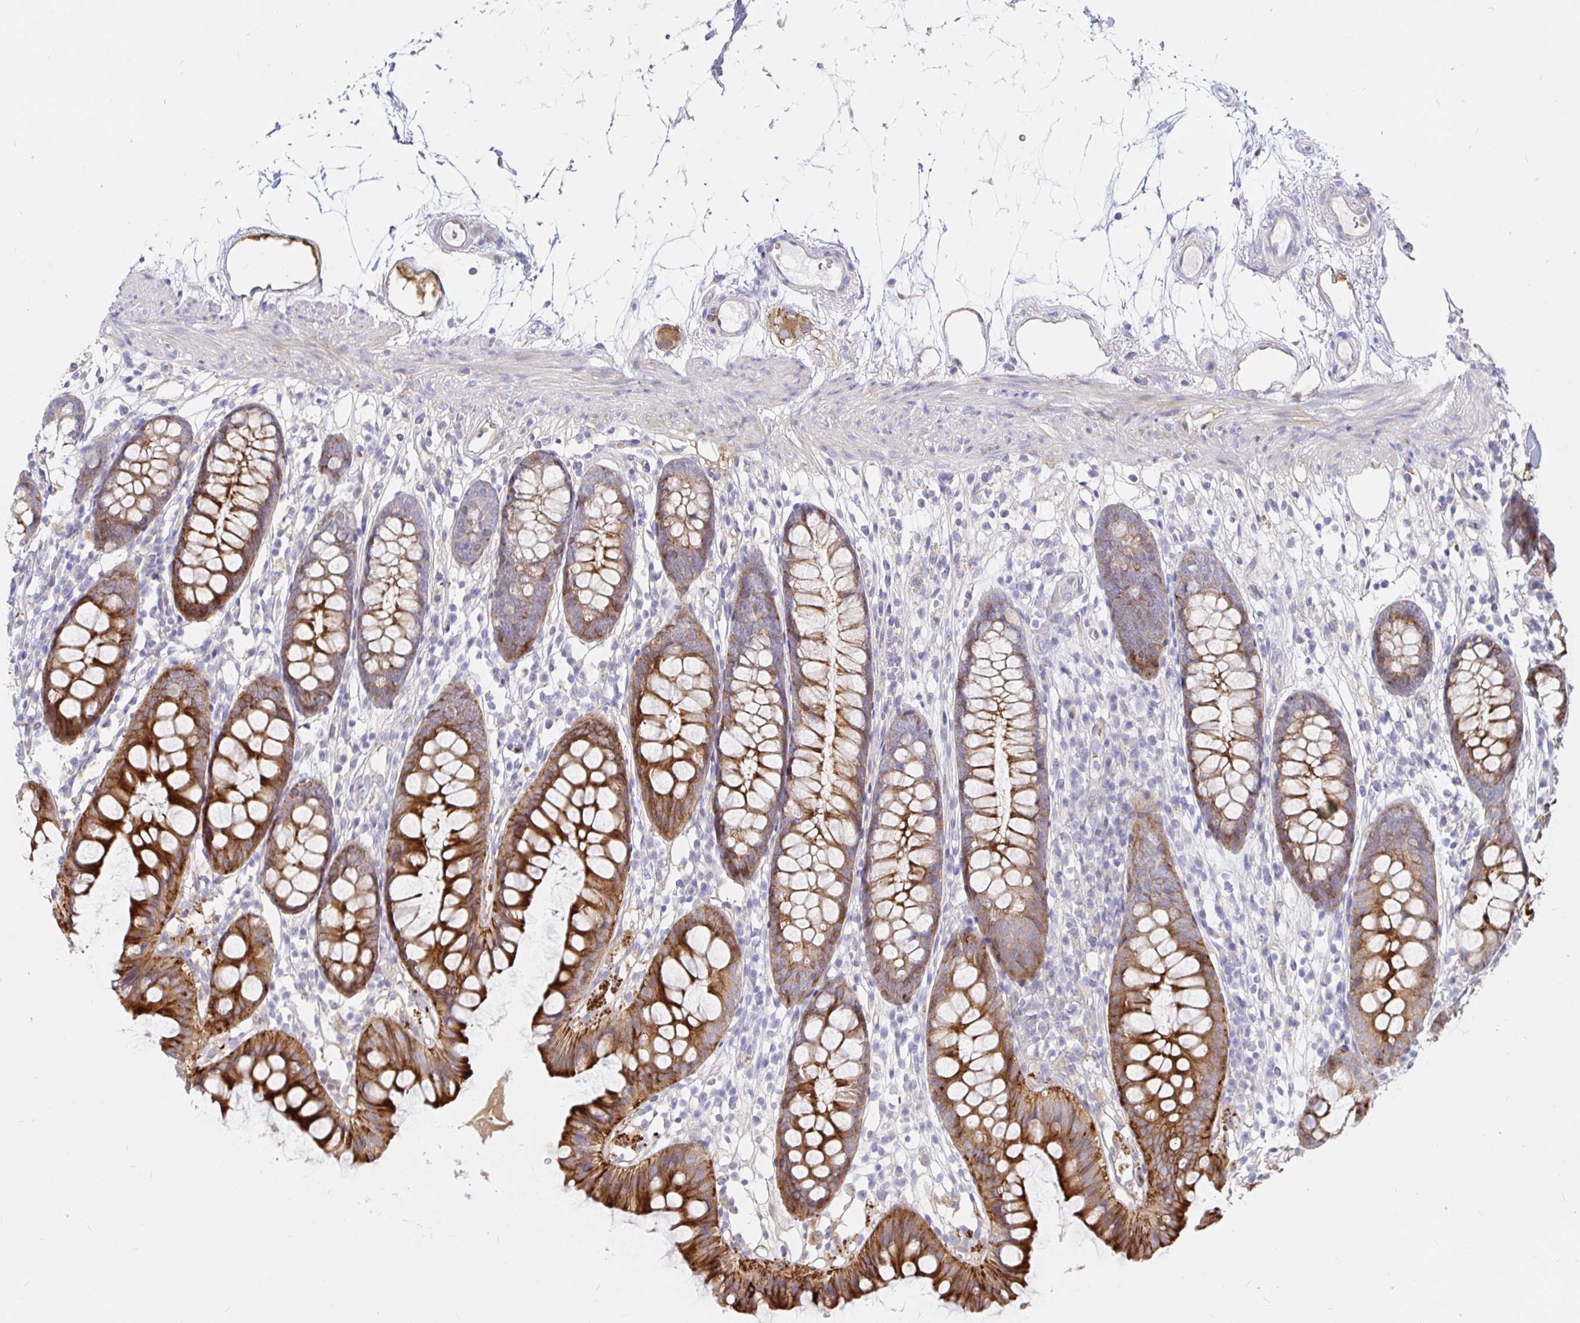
{"staining": {"intensity": "negative", "quantity": "none", "location": "none"}, "tissue": "colon", "cell_type": "Endothelial cells", "image_type": "normal", "snomed": [{"axis": "morphology", "description": "Normal tissue, NOS"}, {"axis": "topography", "description": "Colon"}], "caption": "This is an immunohistochemistry (IHC) image of benign human colon. There is no staining in endothelial cells.", "gene": "KCTD19", "patient": {"sex": "female", "age": 84}}